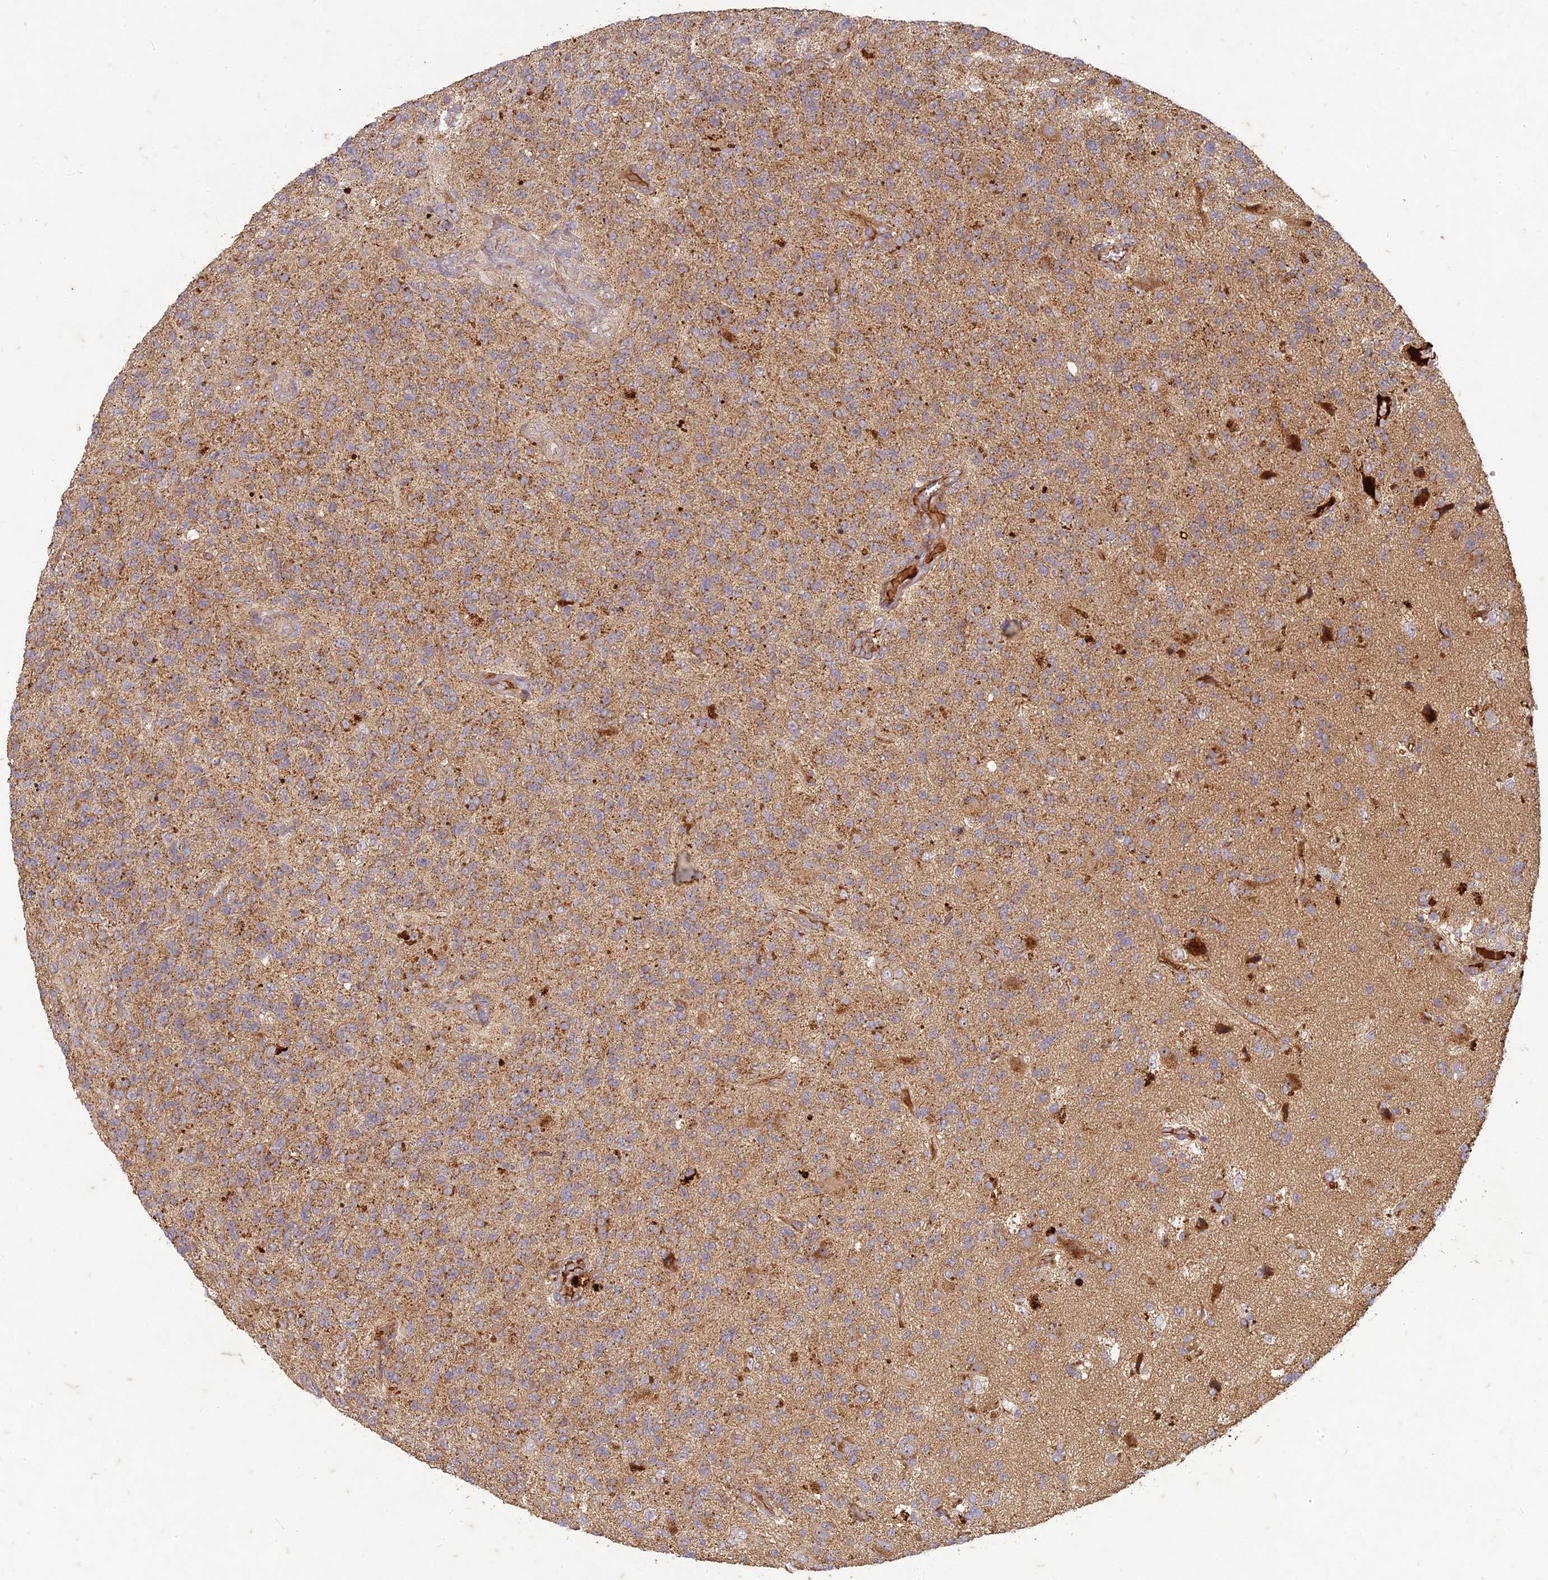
{"staining": {"intensity": "weak", "quantity": "25%-75%", "location": "cytoplasmic/membranous"}, "tissue": "glioma", "cell_type": "Tumor cells", "image_type": "cancer", "snomed": [{"axis": "morphology", "description": "Glioma, malignant, High grade"}, {"axis": "topography", "description": "Brain"}], "caption": "Human malignant glioma (high-grade) stained with a protein marker displays weak staining in tumor cells.", "gene": "TCF25", "patient": {"sex": "male", "age": 56}}